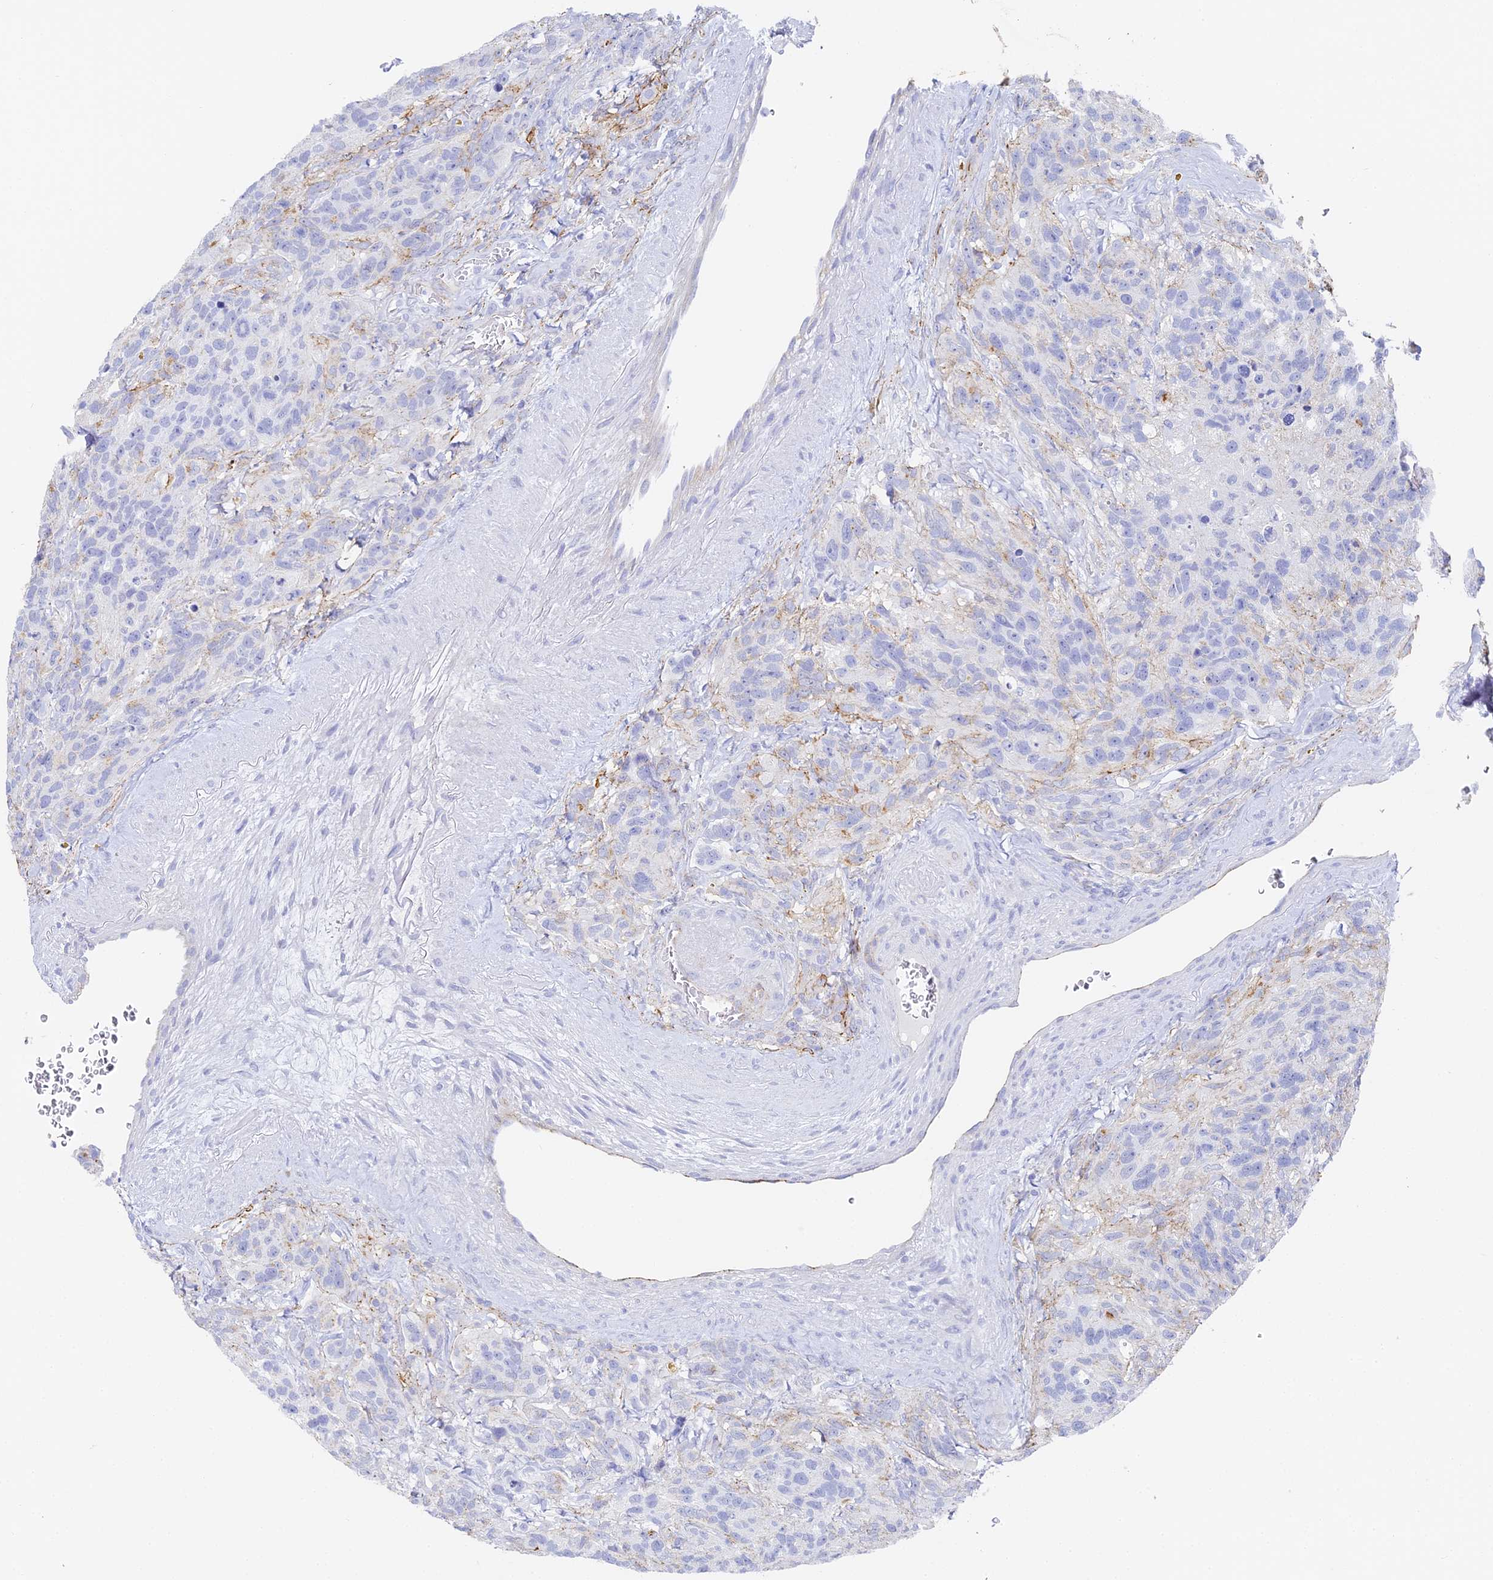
{"staining": {"intensity": "negative", "quantity": "none", "location": "none"}, "tissue": "glioma", "cell_type": "Tumor cells", "image_type": "cancer", "snomed": [{"axis": "morphology", "description": "Glioma, malignant, High grade"}, {"axis": "topography", "description": "Brain"}], "caption": "DAB immunohistochemical staining of high-grade glioma (malignant) reveals no significant staining in tumor cells.", "gene": "GJA1", "patient": {"sex": "male", "age": 69}}